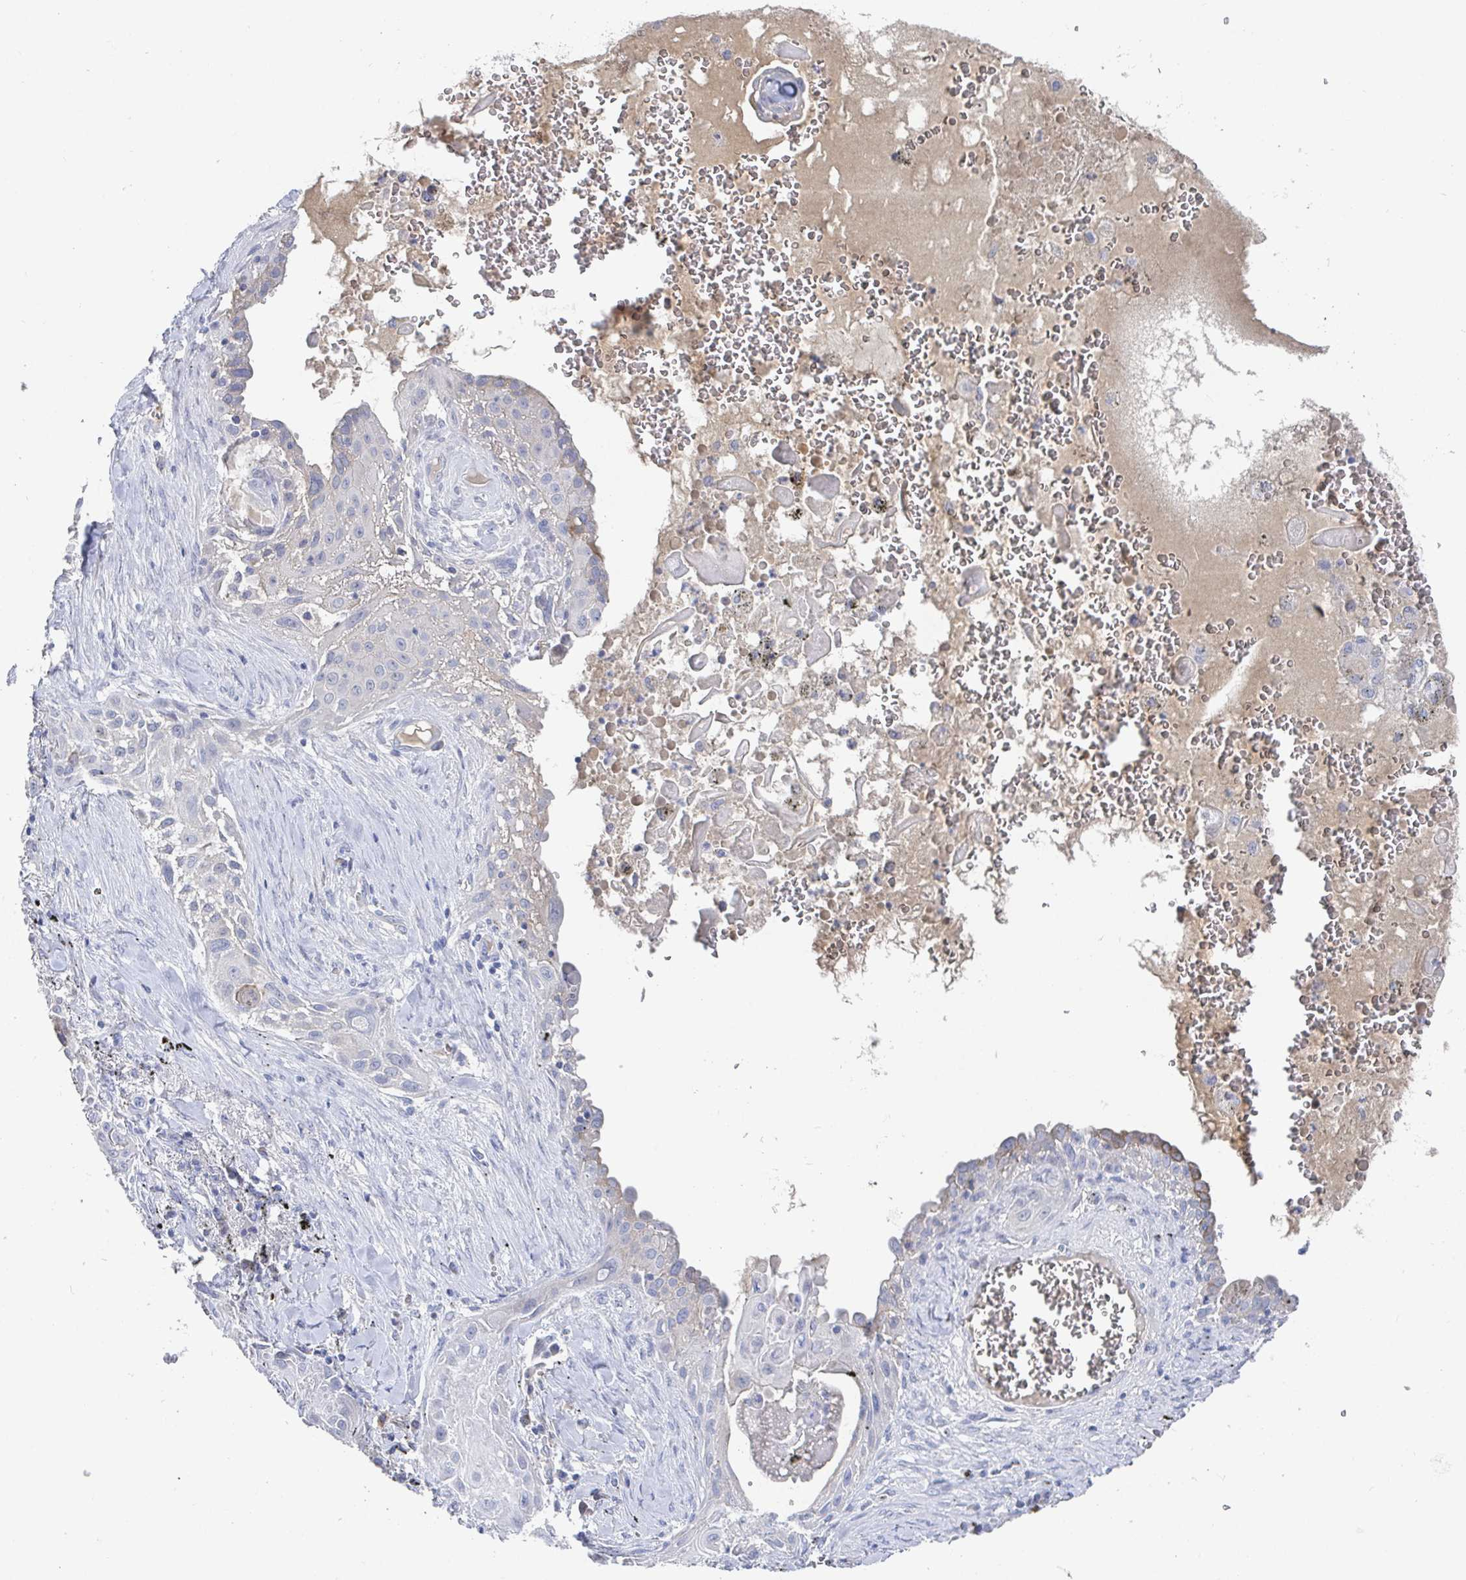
{"staining": {"intensity": "negative", "quantity": "none", "location": "none"}, "tissue": "lung cancer", "cell_type": "Tumor cells", "image_type": "cancer", "snomed": [{"axis": "morphology", "description": "Squamous cell carcinoma, NOS"}, {"axis": "topography", "description": "Lung"}], "caption": "DAB (3,3'-diaminobenzidine) immunohistochemical staining of lung squamous cell carcinoma demonstrates no significant staining in tumor cells.", "gene": "ZNF430", "patient": {"sex": "male", "age": 79}}